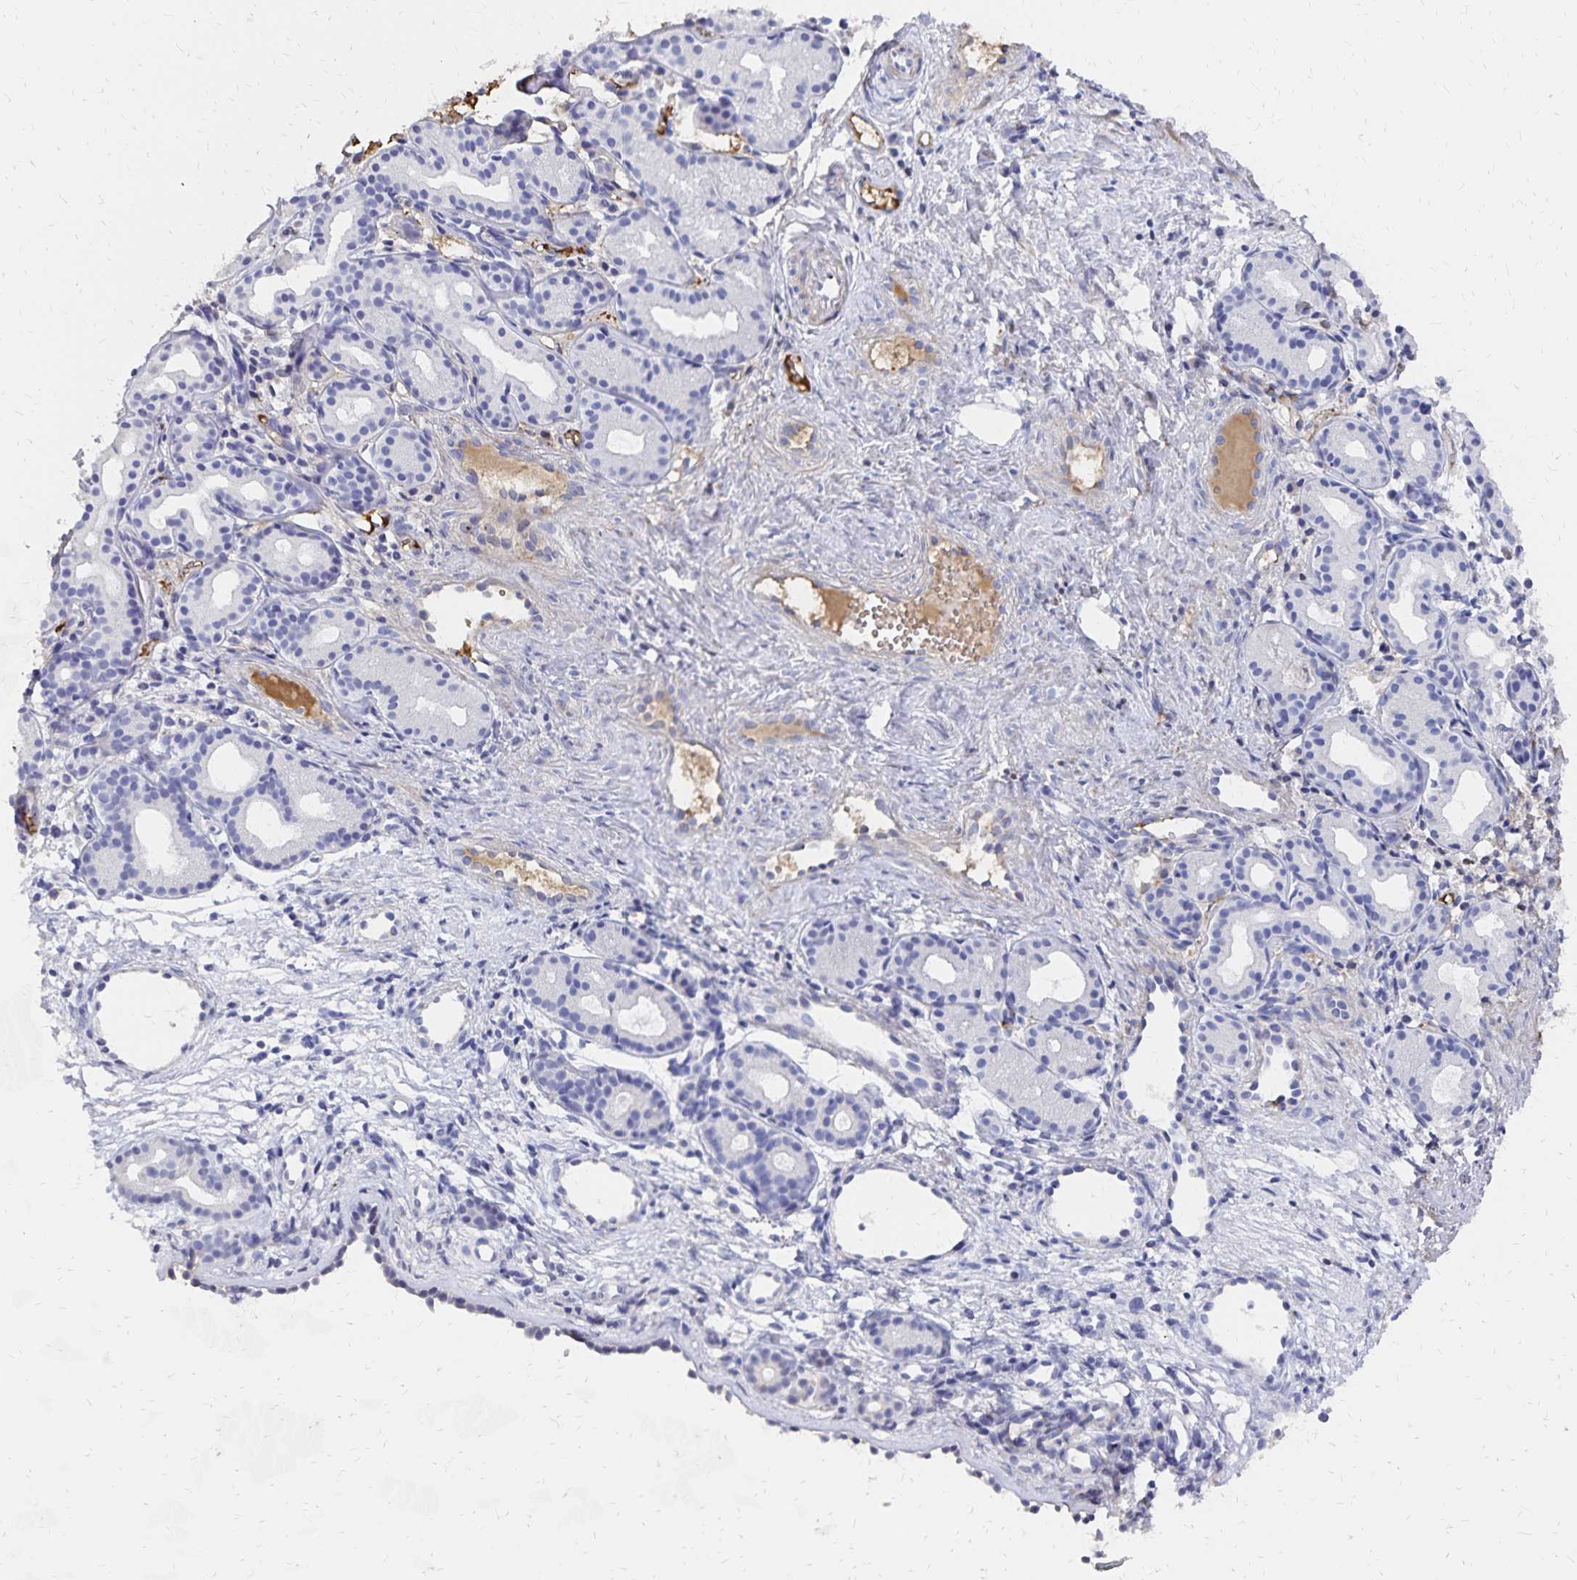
{"staining": {"intensity": "negative", "quantity": "none", "location": "none"}, "tissue": "nasopharynx", "cell_type": "Respiratory epithelial cells", "image_type": "normal", "snomed": [{"axis": "morphology", "description": "Normal tissue, NOS"}, {"axis": "topography", "description": "Nasopharynx"}], "caption": "DAB immunohistochemical staining of normal nasopharynx reveals no significant staining in respiratory epithelial cells.", "gene": "KISS1", "patient": {"sex": "male", "age": 58}}